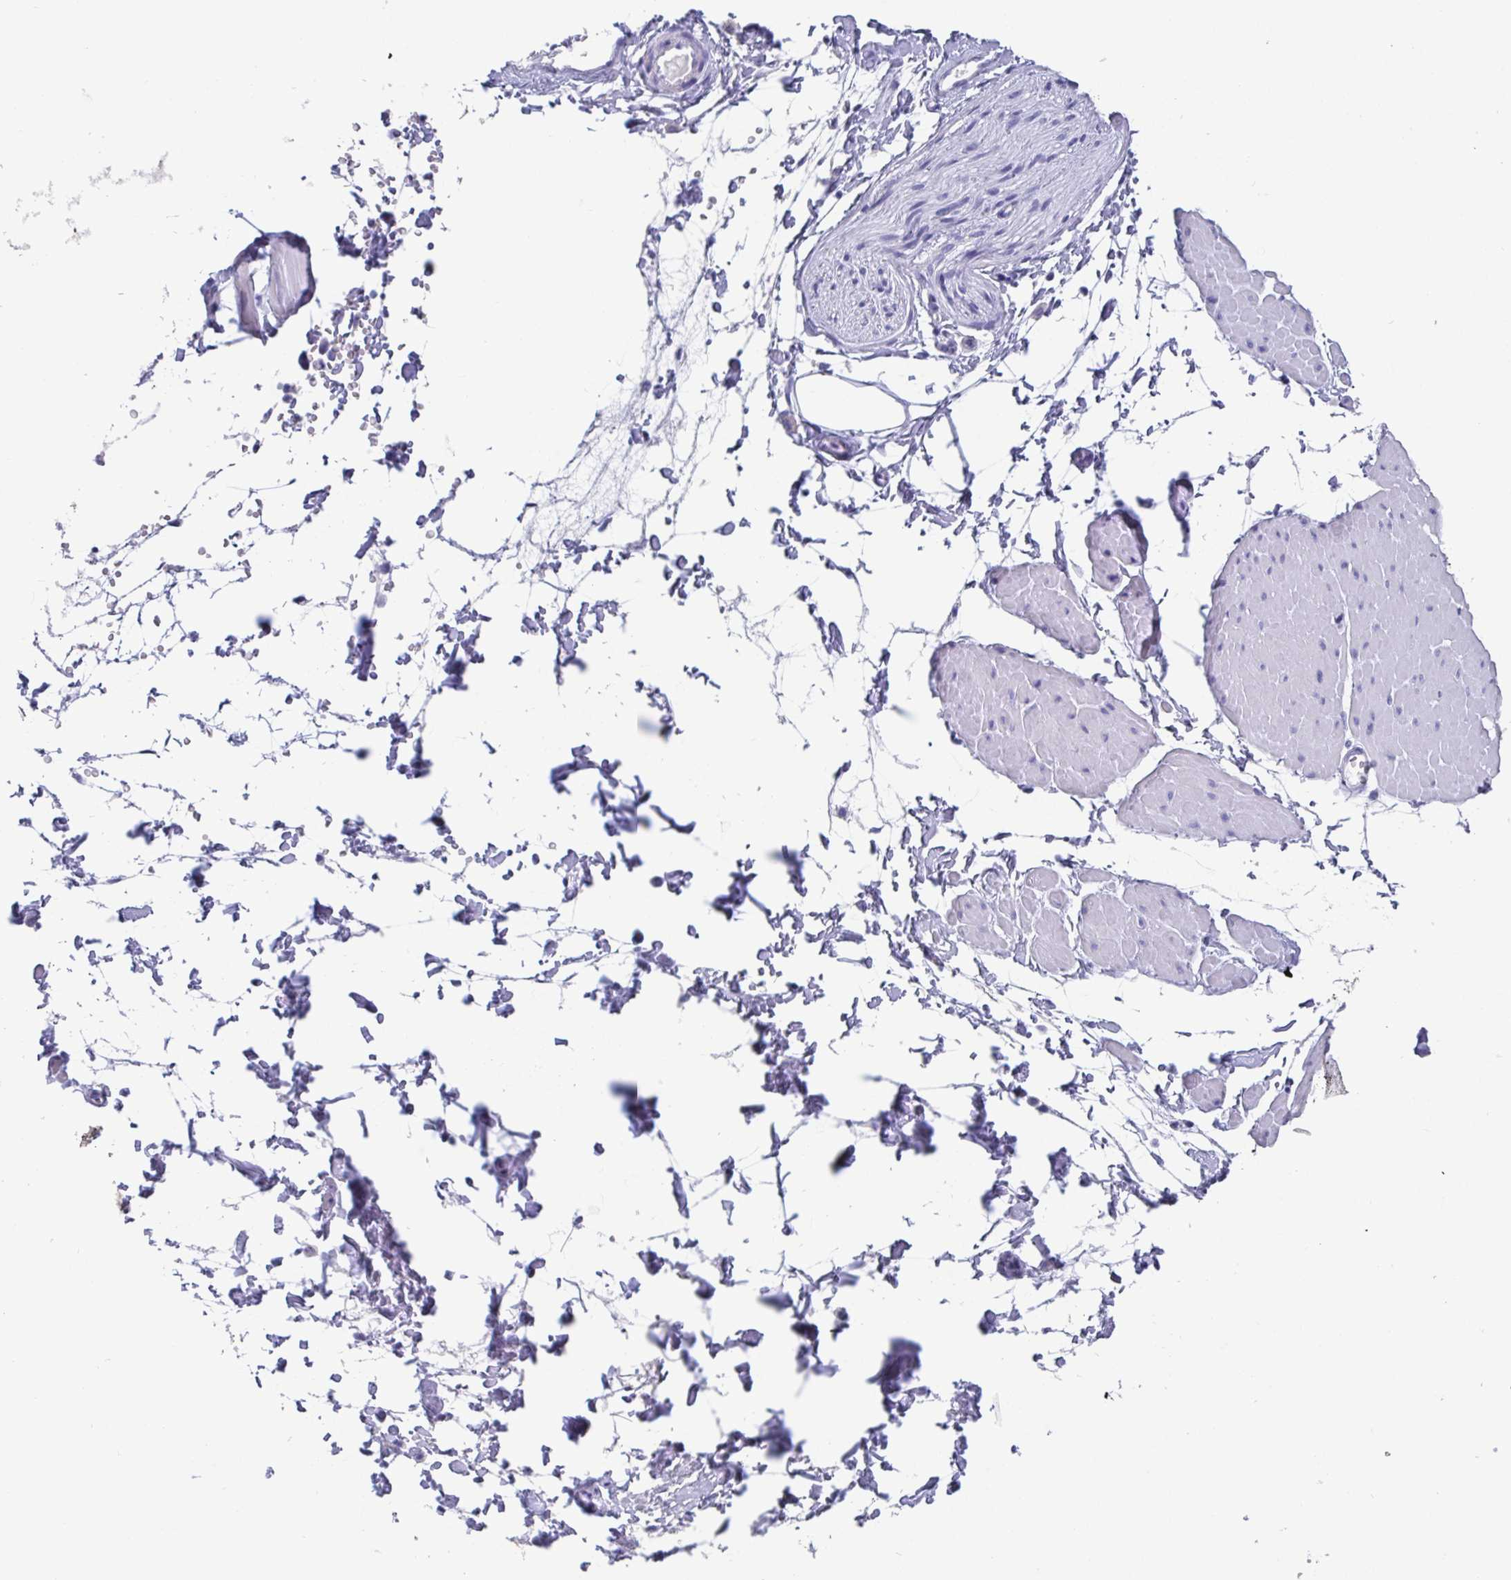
{"staining": {"intensity": "negative", "quantity": "none", "location": "none"}, "tissue": "adipose tissue", "cell_type": "Adipocytes", "image_type": "normal", "snomed": [{"axis": "morphology", "description": "Normal tissue, NOS"}, {"axis": "topography", "description": "Smooth muscle"}, {"axis": "topography", "description": "Peripheral nerve tissue"}], "caption": "The immunohistochemistry (IHC) image has no significant expression in adipocytes of adipose tissue. (DAB (3,3'-diaminobenzidine) IHC visualized using brightfield microscopy, high magnification).", "gene": "SCGN", "patient": {"sex": "male", "age": 58}}